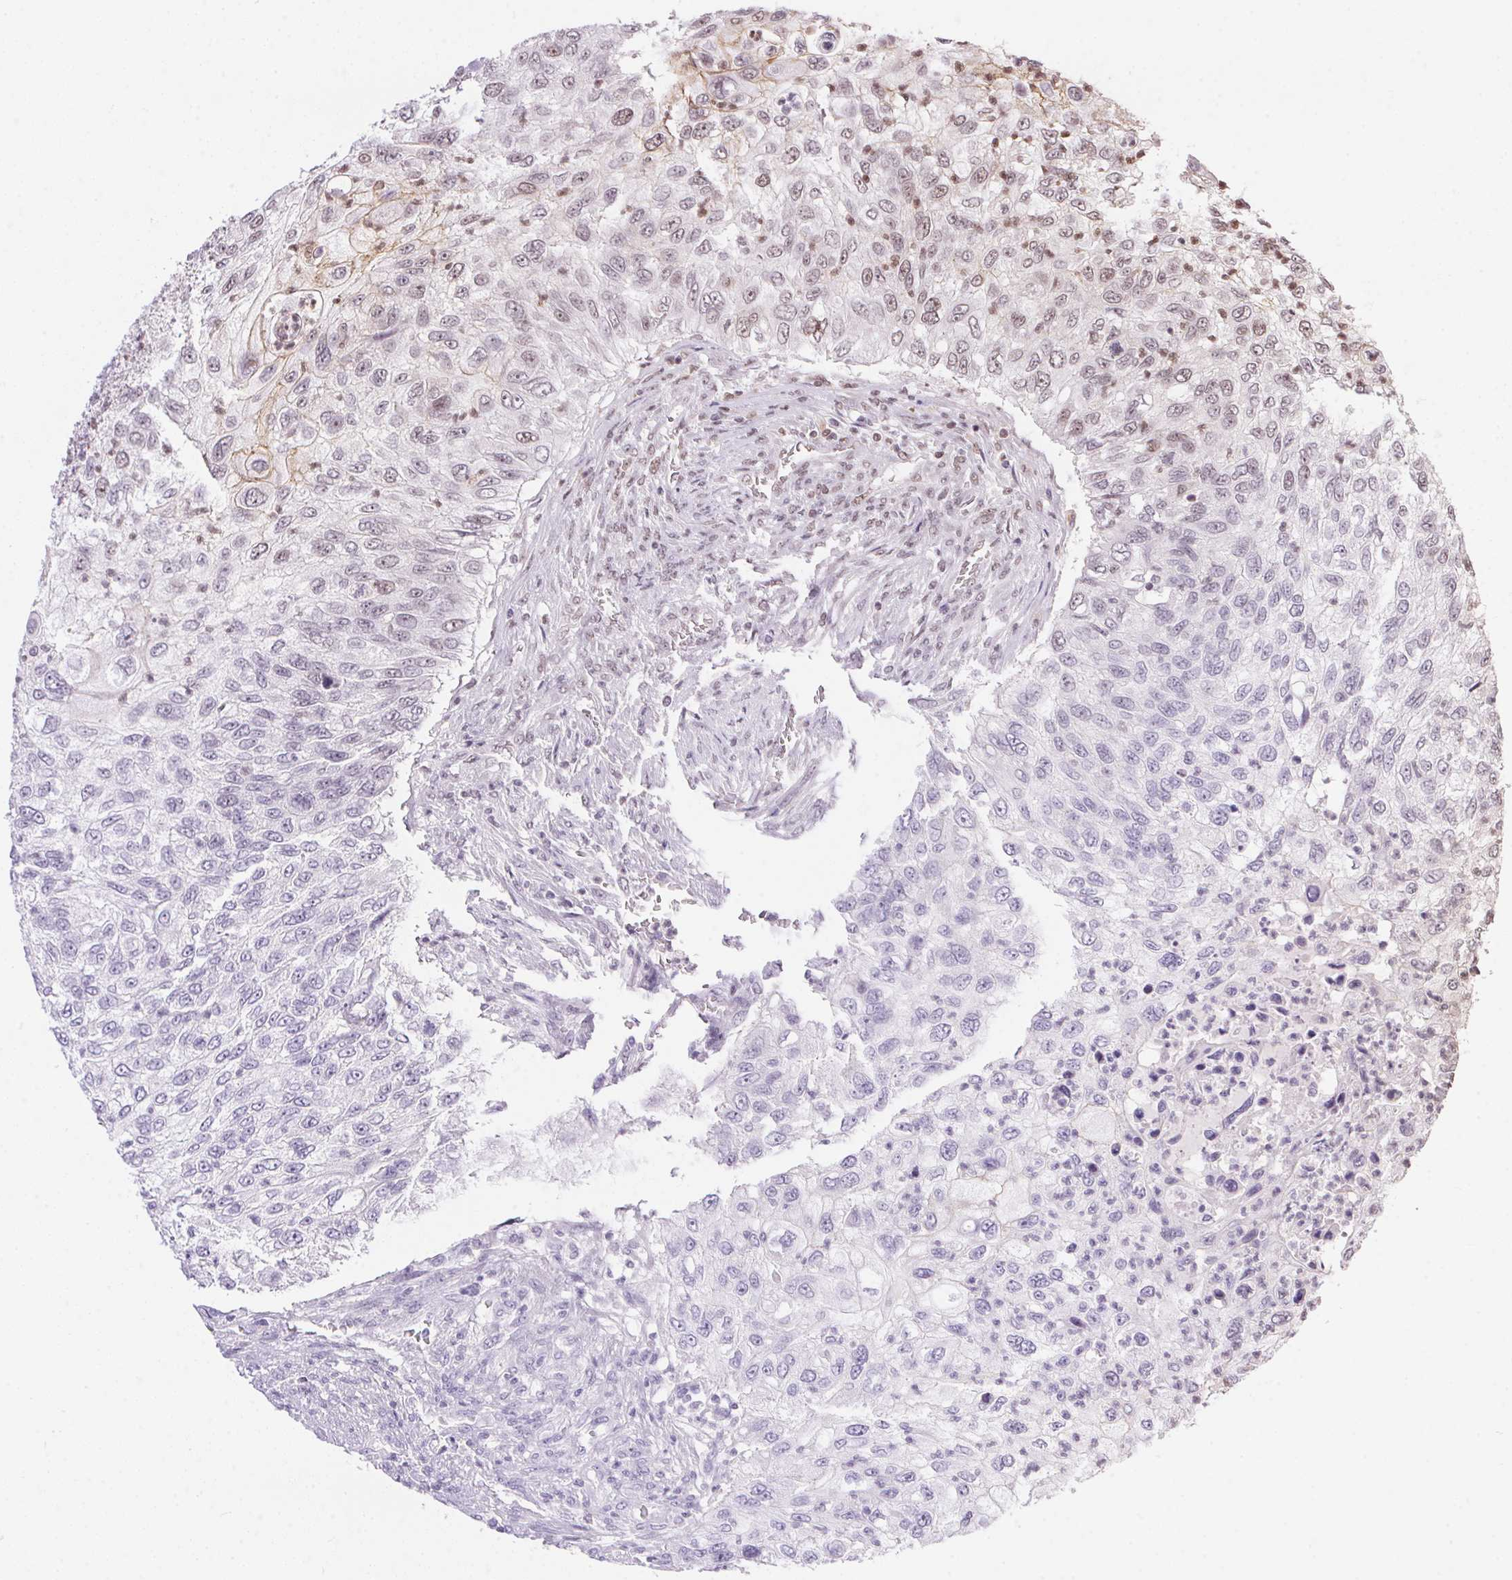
{"staining": {"intensity": "moderate", "quantity": "<25%", "location": "cytoplasmic/membranous,nuclear"}, "tissue": "urothelial cancer", "cell_type": "Tumor cells", "image_type": "cancer", "snomed": [{"axis": "morphology", "description": "Urothelial carcinoma, High grade"}, {"axis": "topography", "description": "Urinary bladder"}], "caption": "Immunohistochemical staining of urothelial cancer displays low levels of moderate cytoplasmic/membranous and nuclear protein positivity in about <25% of tumor cells. (DAB (3,3'-diaminobenzidine) = brown stain, brightfield microscopy at high magnification).", "gene": "NFE2L1", "patient": {"sex": "female", "age": 60}}